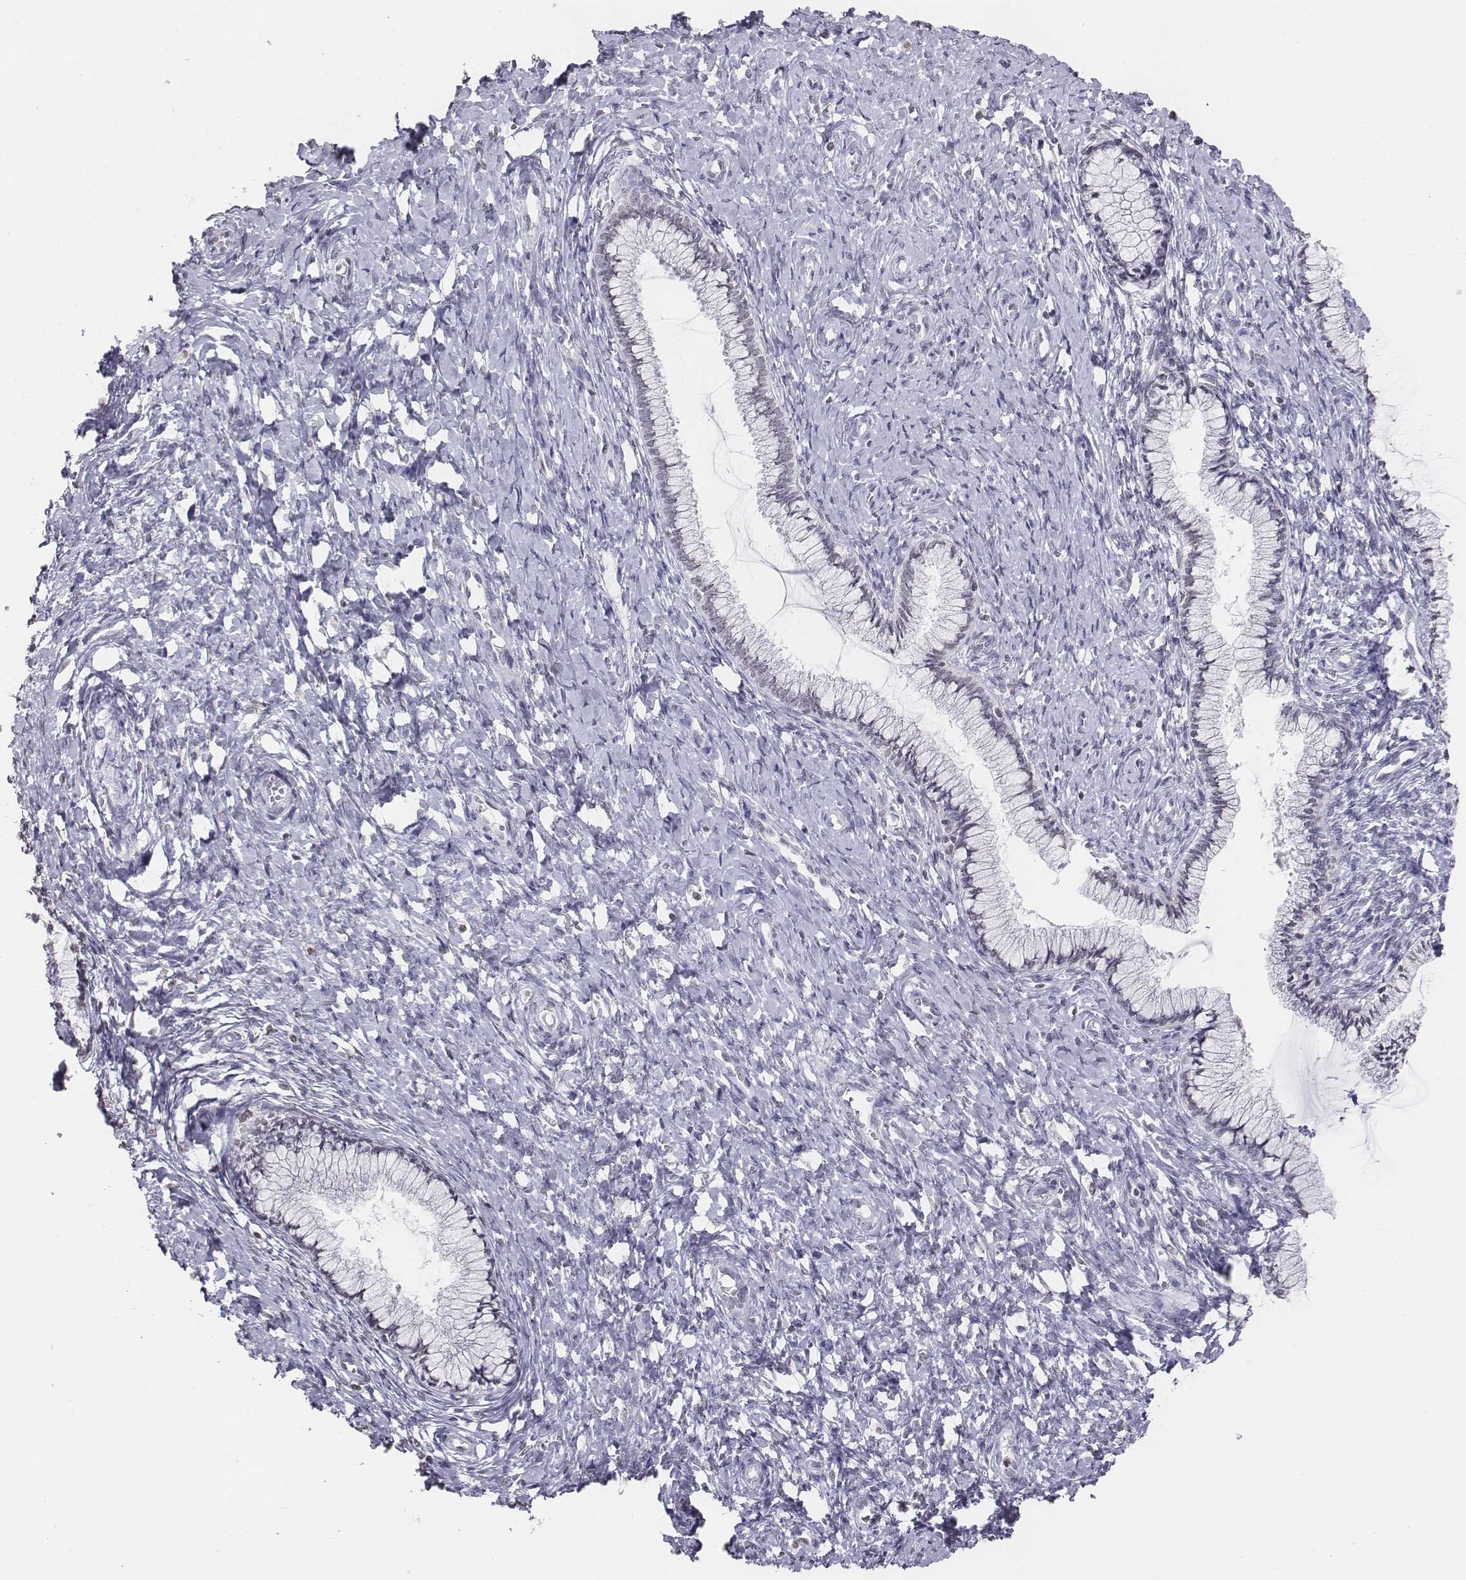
{"staining": {"intensity": "negative", "quantity": "none", "location": "none"}, "tissue": "cervix", "cell_type": "Glandular cells", "image_type": "normal", "snomed": [{"axis": "morphology", "description": "Normal tissue, NOS"}, {"axis": "topography", "description": "Cervix"}], "caption": "Glandular cells are negative for brown protein staining in normal cervix. (Stains: DAB (3,3'-diaminobenzidine) immunohistochemistry with hematoxylin counter stain, Microscopy: brightfield microscopy at high magnification).", "gene": "BARHL1", "patient": {"sex": "female", "age": 37}}